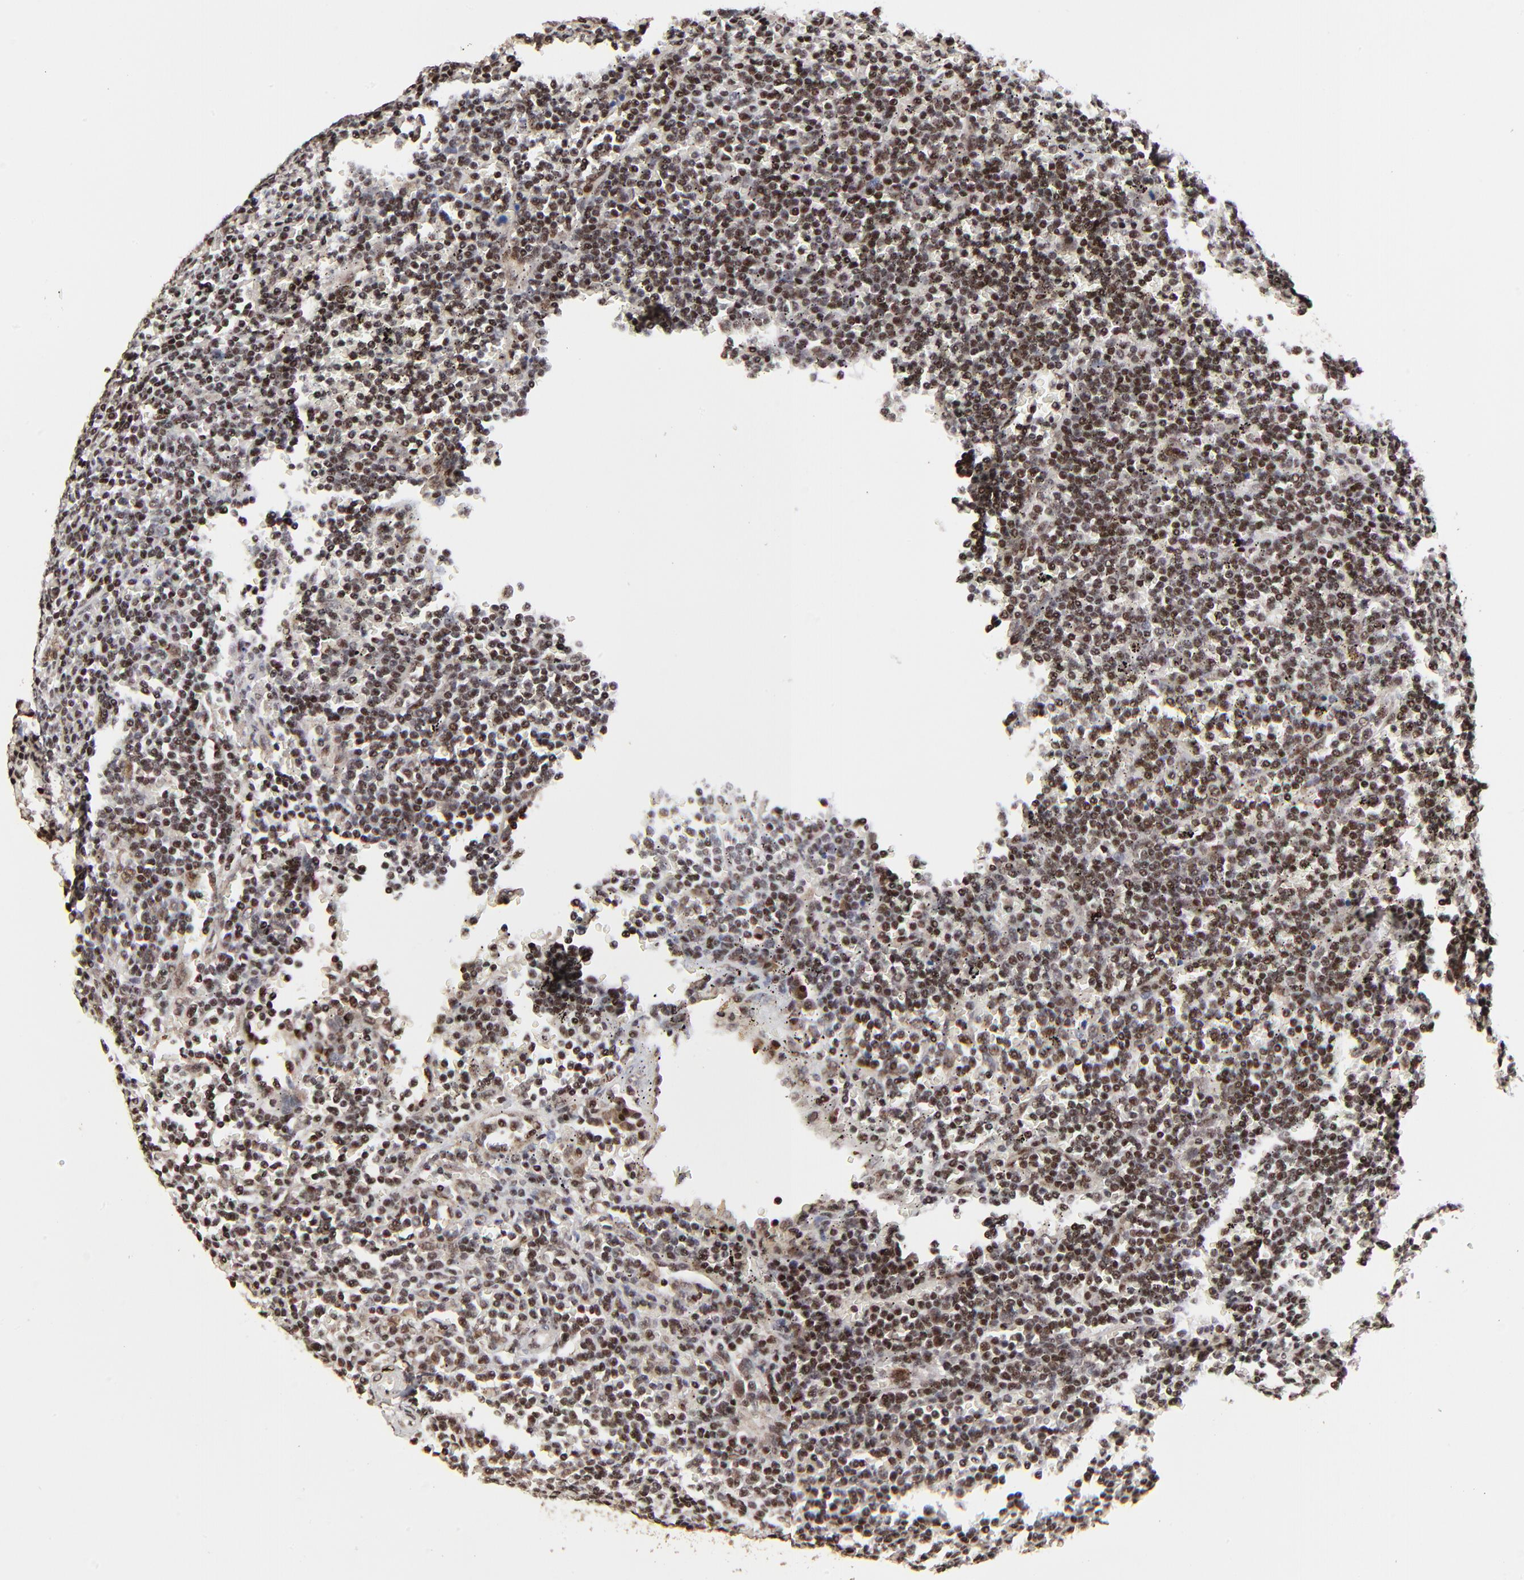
{"staining": {"intensity": "moderate", "quantity": ">75%", "location": "nuclear"}, "tissue": "lymphoma", "cell_type": "Tumor cells", "image_type": "cancer", "snomed": [{"axis": "morphology", "description": "Malignant lymphoma, non-Hodgkin's type, Low grade"}, {"axis": "topography", "description": "Spleen"}], "caption": "Low-grade malignant lymphoma, non-Hodgkin's type stained with a protein marker exhibits moderate staining in tumor cells.", "gene": "RBM22", "patient": {"sex": "male", "age": 80}}